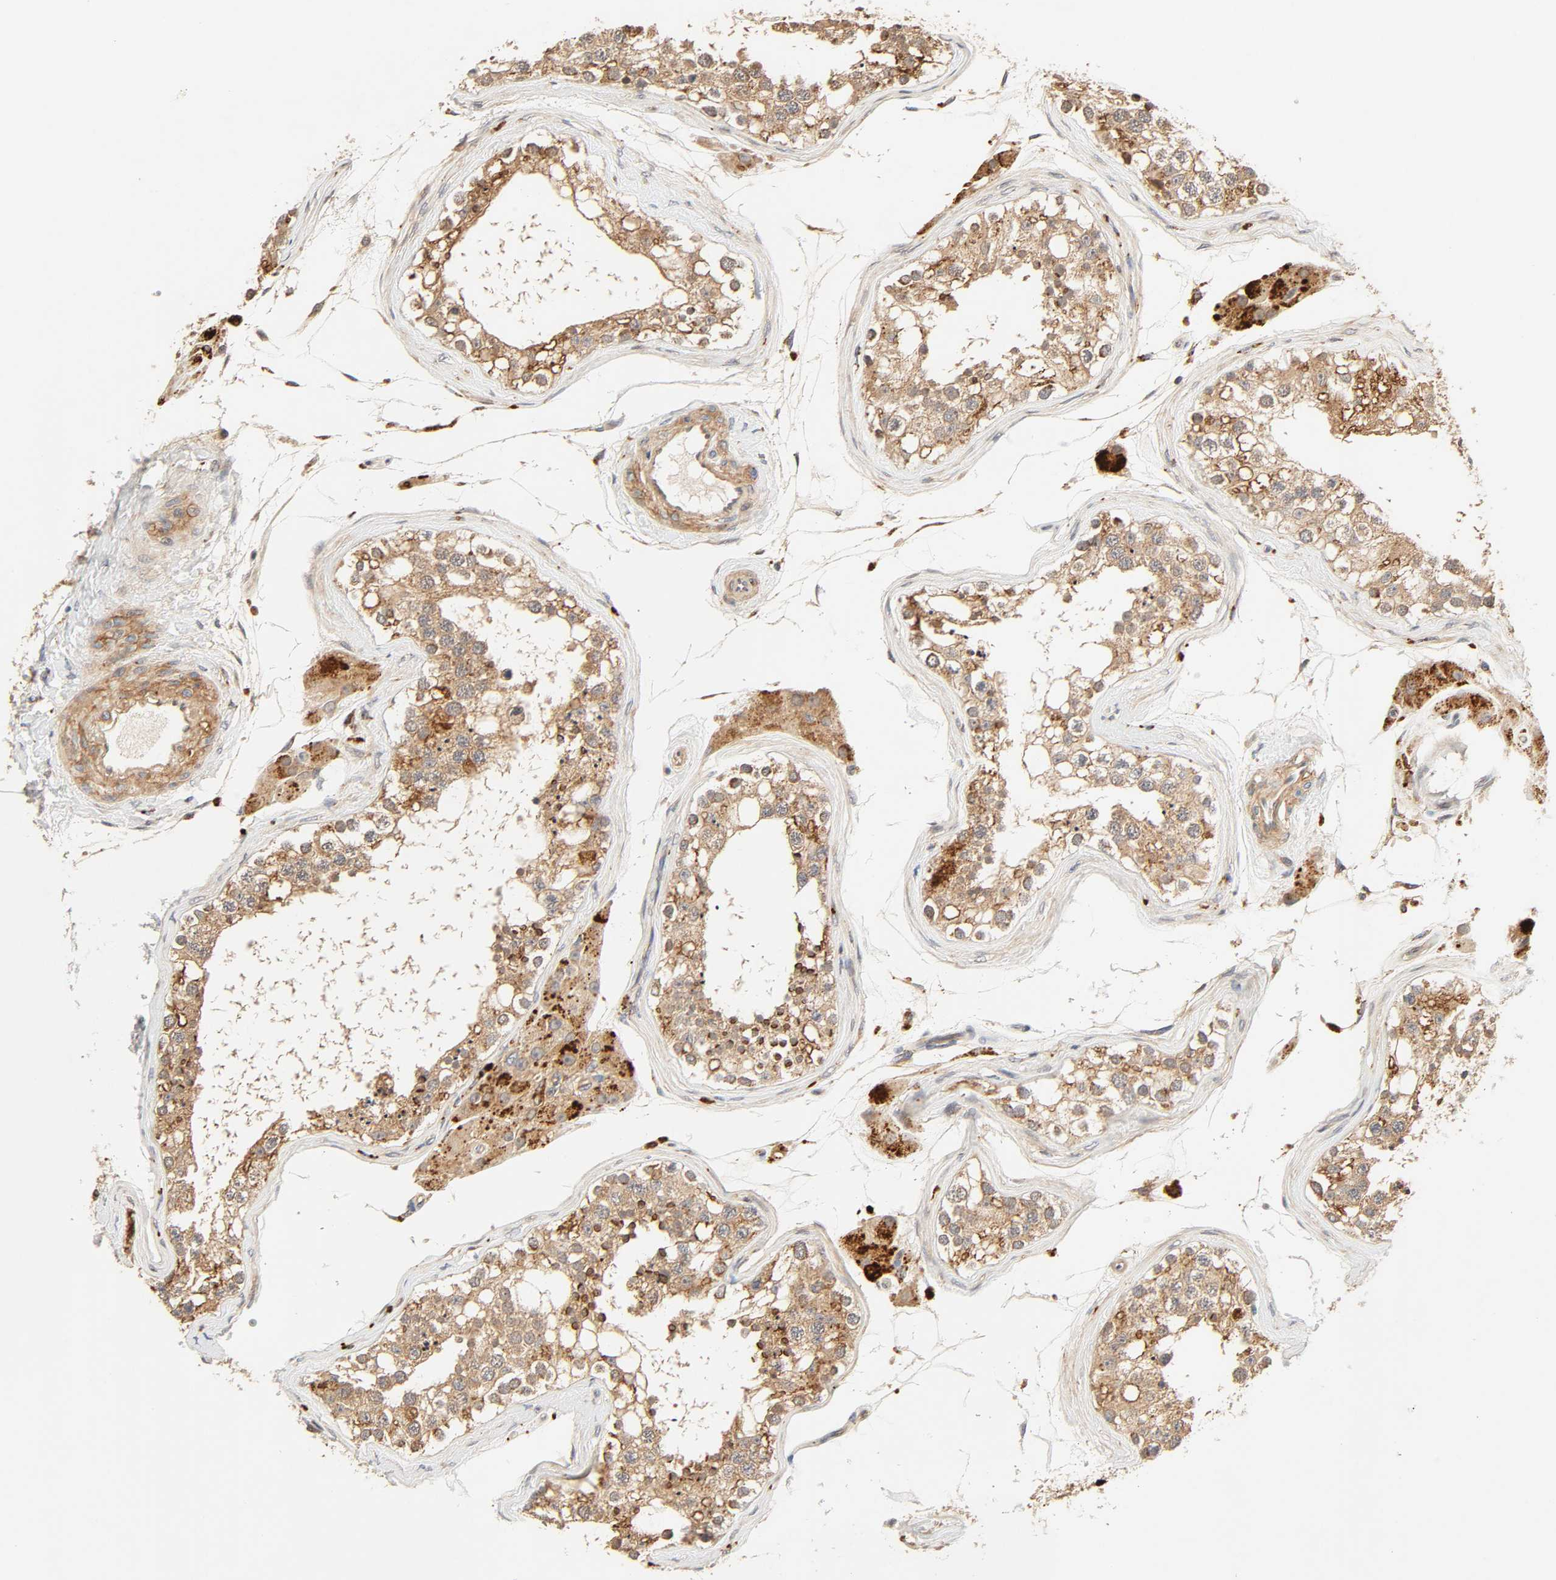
{"staining": {"intensity": "moderate", "quantity": ">75%", "location": "cytoplasmic/membranous"}, "tissue": "testis", "cell_type": "Cells in seminiferous ducts", "image_type": "normal", "snomed": [{"axis": "morphology", "description": "Normal tissue, NOS"}, {"axis": "topography", "description": "Testis"}], "caption": "Immunohistochemistry (IHC) micrograph of unremarkable testis stained for a protein (brown), which exhibits medium levels of moderate cytoplasmic/membranous expression in about >75% of cells in seminiferous ducts.", "gene": "MAPK6", "patient": {"sex": "male", "age": 68}}